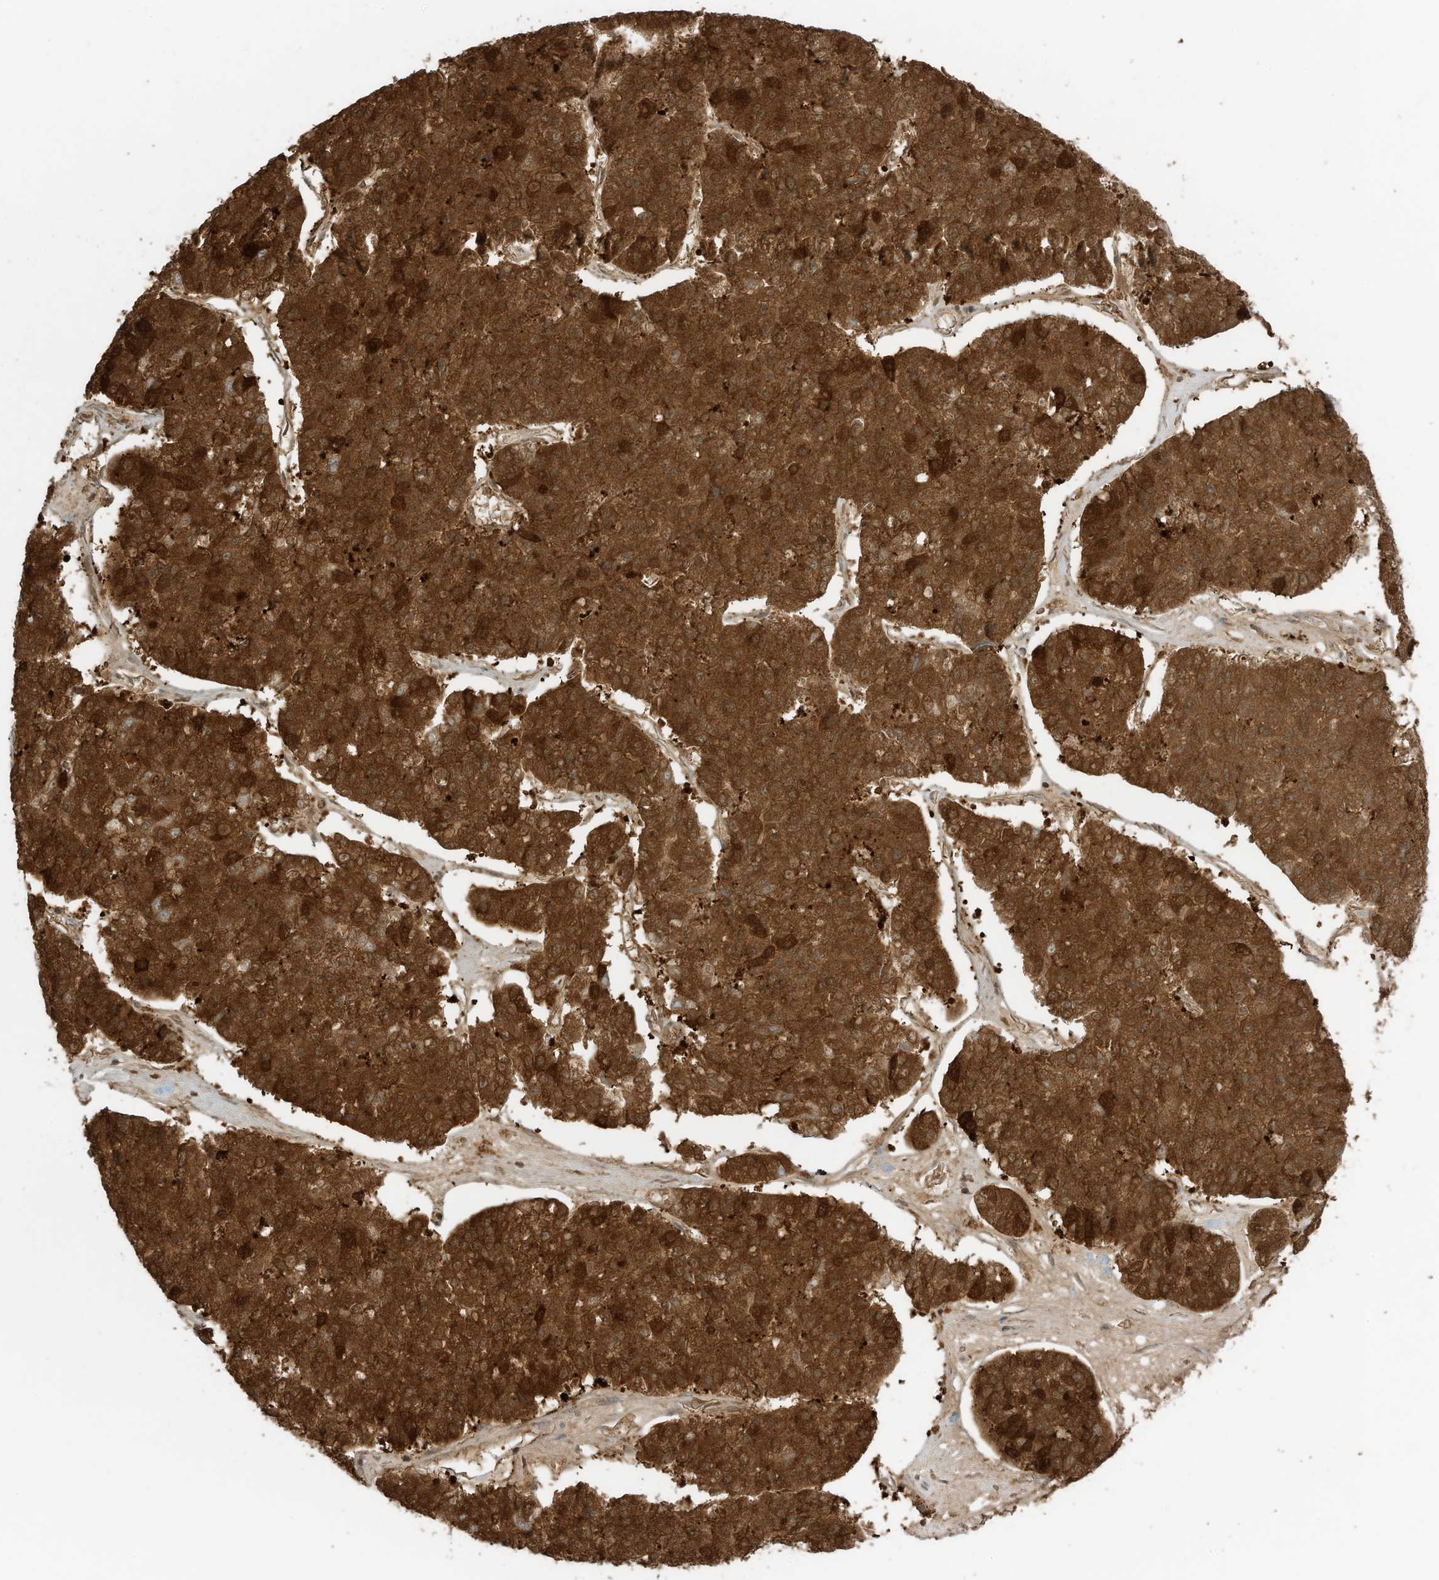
{"staining": {"intensity": "strong", "quantity": ">75%", "location": "cytoplasmic/membranous"}, "tissue": "pancreatic cancer", "cell_type": "Tumor cells", "image_type": "cancer", "snomed": [{"axis": "morphology", "description": "Adenocarcinoma, NOS"}, {"axis": "topography", "description": "Pancreas"}], "caption": "Immunohistochemistry staining of pancreatic cancer (adenocarcinoma), which reveals high levels of strong cytoplasmic/membranous positivity in about >75% of tumor cells indicating strong cytoplasmic/membranous protein positivity. The staining was performed using DAB (3,3'-diaminobenzidine) (brown) for protein detection and nuclei were counterstained in hematoxylin (blue).", "gene": "SLC25A12", "patient": {"sex": "male", "age": 50}}